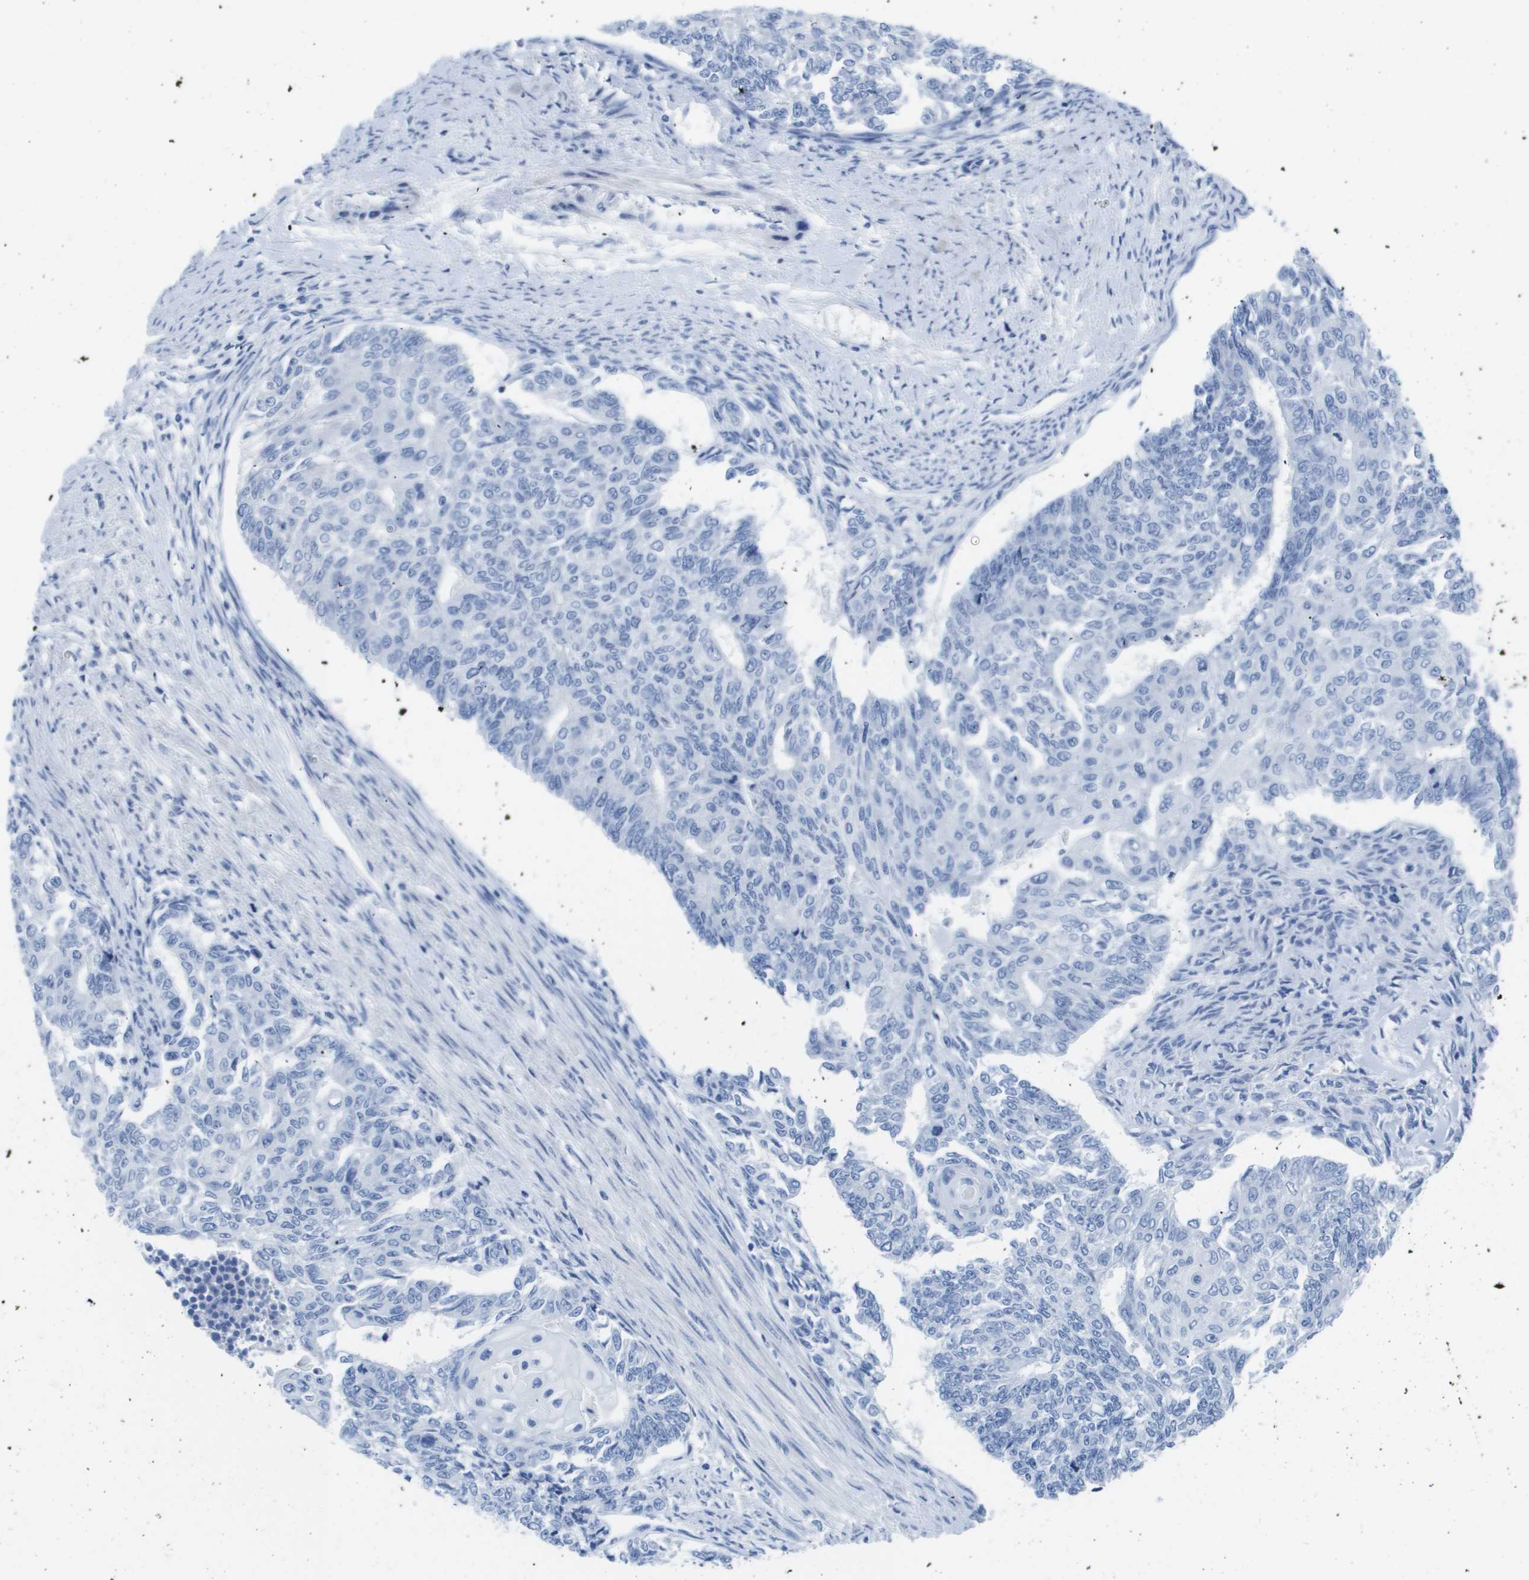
{"staining": {"intensity": "negative", "quantity": "none", "location": "none"}, "tissue": "endometrial cancer", "cell_type": "Tumor cells", "image_type": "cancer", "snomed": [{"axis": "morphology", "description": "Adenocarcinoma, NOS"}, {"axis": "topography", "description": "Endometrium"}], "caption": "Image shows no protein staining in tumor cells of endometrial cancer tissue.", "gene": "MS4A1", "patient": {"sex": "female", "age": 32}}